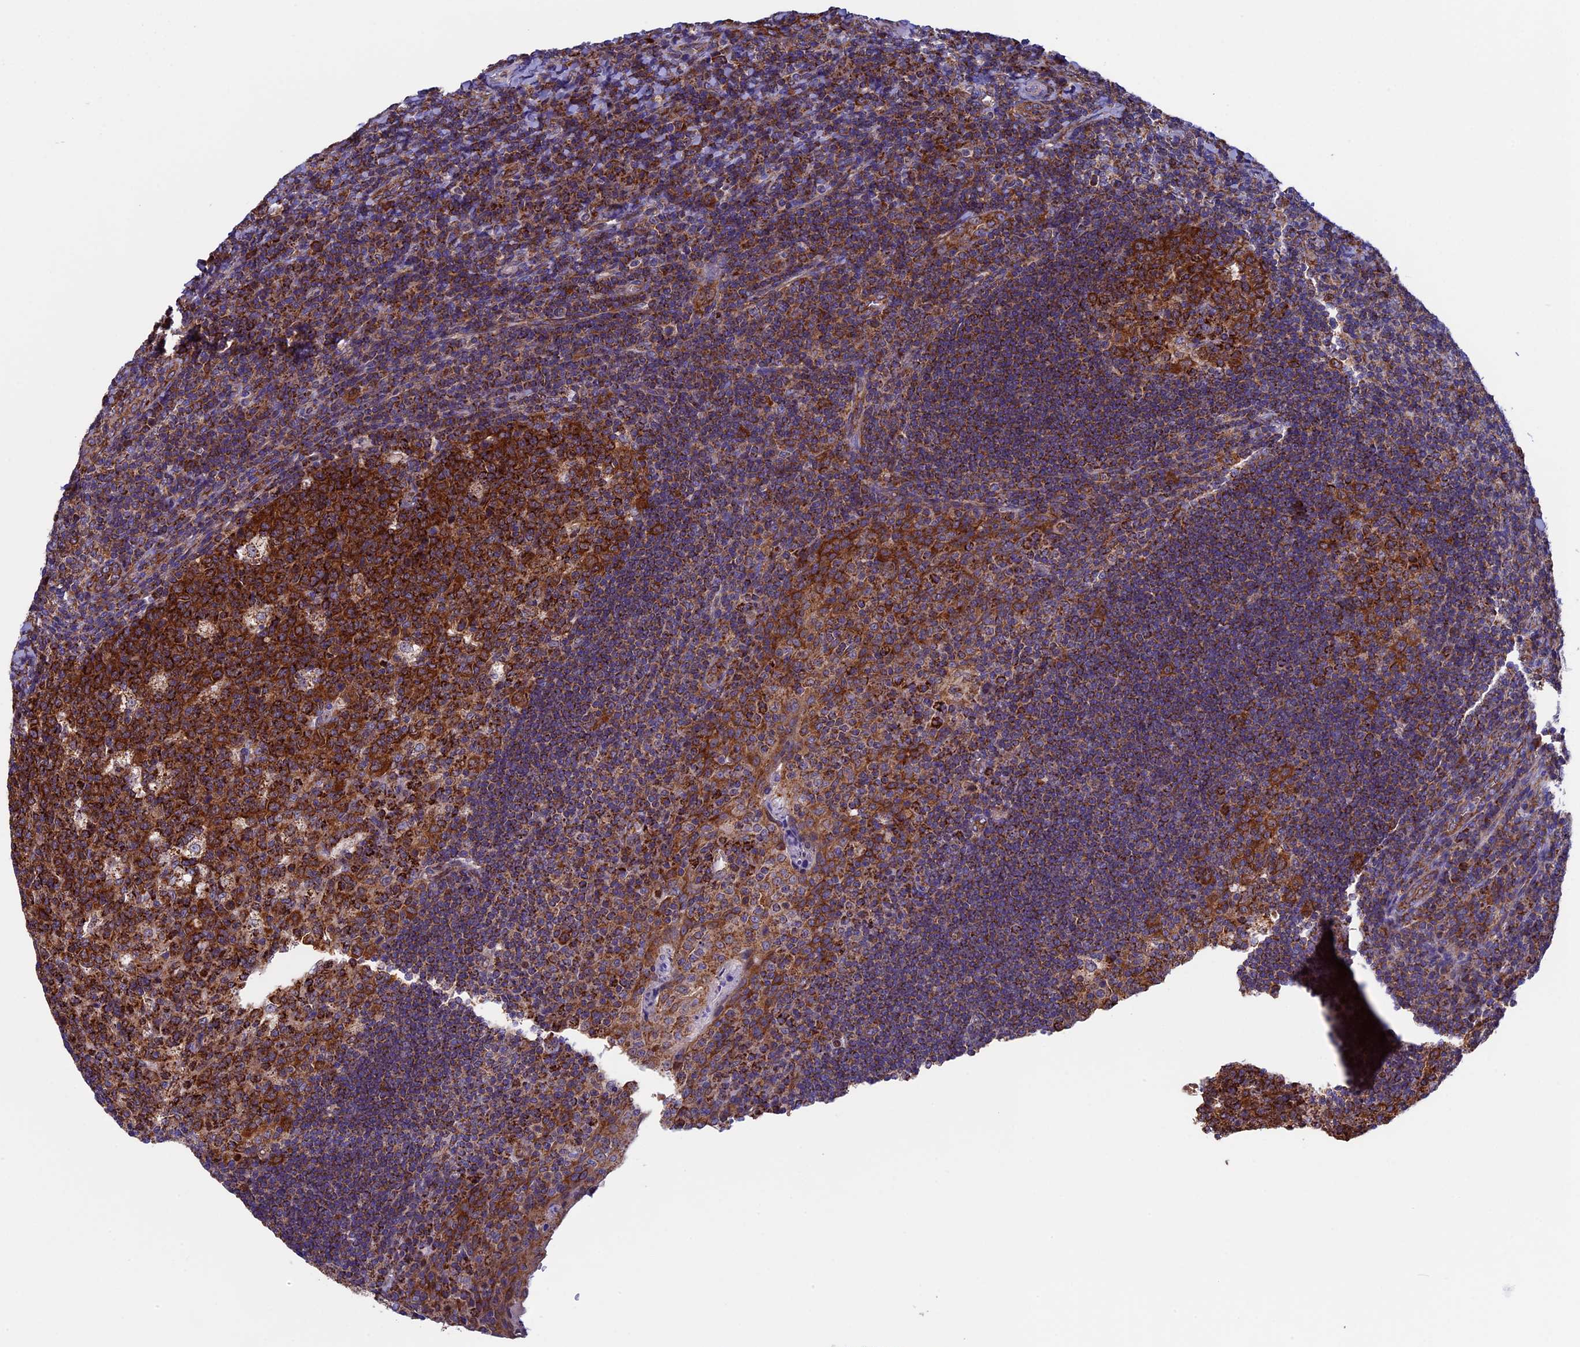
{"staining": {"intensity": "strong", "quantity": ">75%", "location": "cytoplasmic/membranous"}, "tissue": "tonsil", "cell_type": "Germinal center cells", "image_type": "normal", "snomed": [{"axis": "morphology", "description": "Normal tissue, NOS"}, {"axis": "topography", "description": "Tonsil"}], "caption": "A high amount of strong cytoplasmic/membranous expression is identified in approximately >75% of germinal center cells in unremarkable tonsil.", "gene": "SLC9A5", "patient": {"sex": "male", "age": 17}}